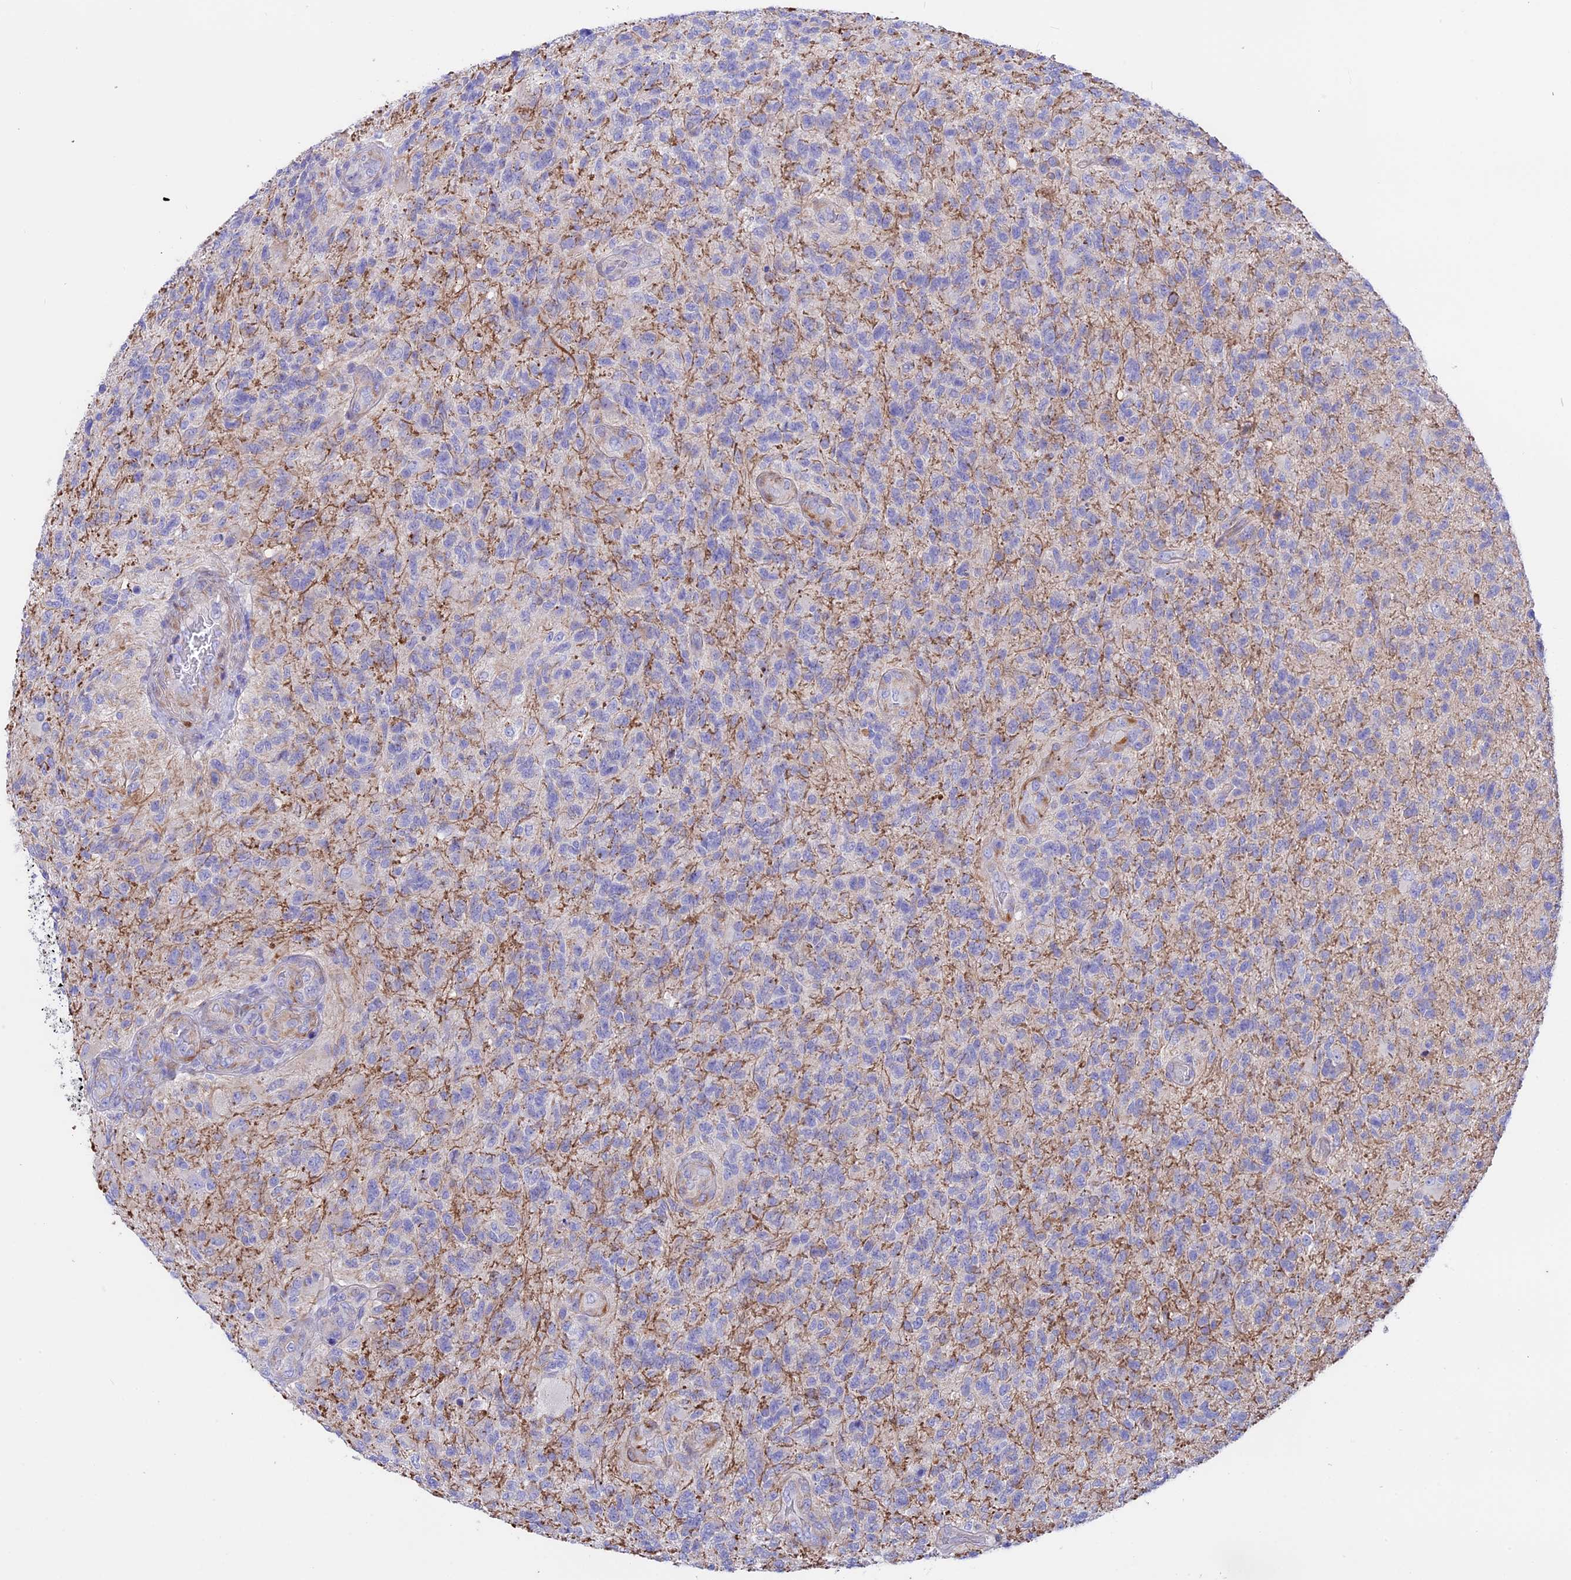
{"staining": {"intensity": "negative", "quantity": "none", "location": "none"}, "tissue": "glioma", "cell_type": "Tumor cells", "image_type": "cancer", "snomed": [{"axis": "morphology", "description": "Glioma, malignant, High grade"}, {"axis": "topography", "description": "Brain"}], "caption": "A high-resolution image shows IHC staining of malignant glioma (high-grade), which reveals no significant expression in tumor cells.", "gene": "TMEM138", "patient": {"sex": "male", "age": 56}}